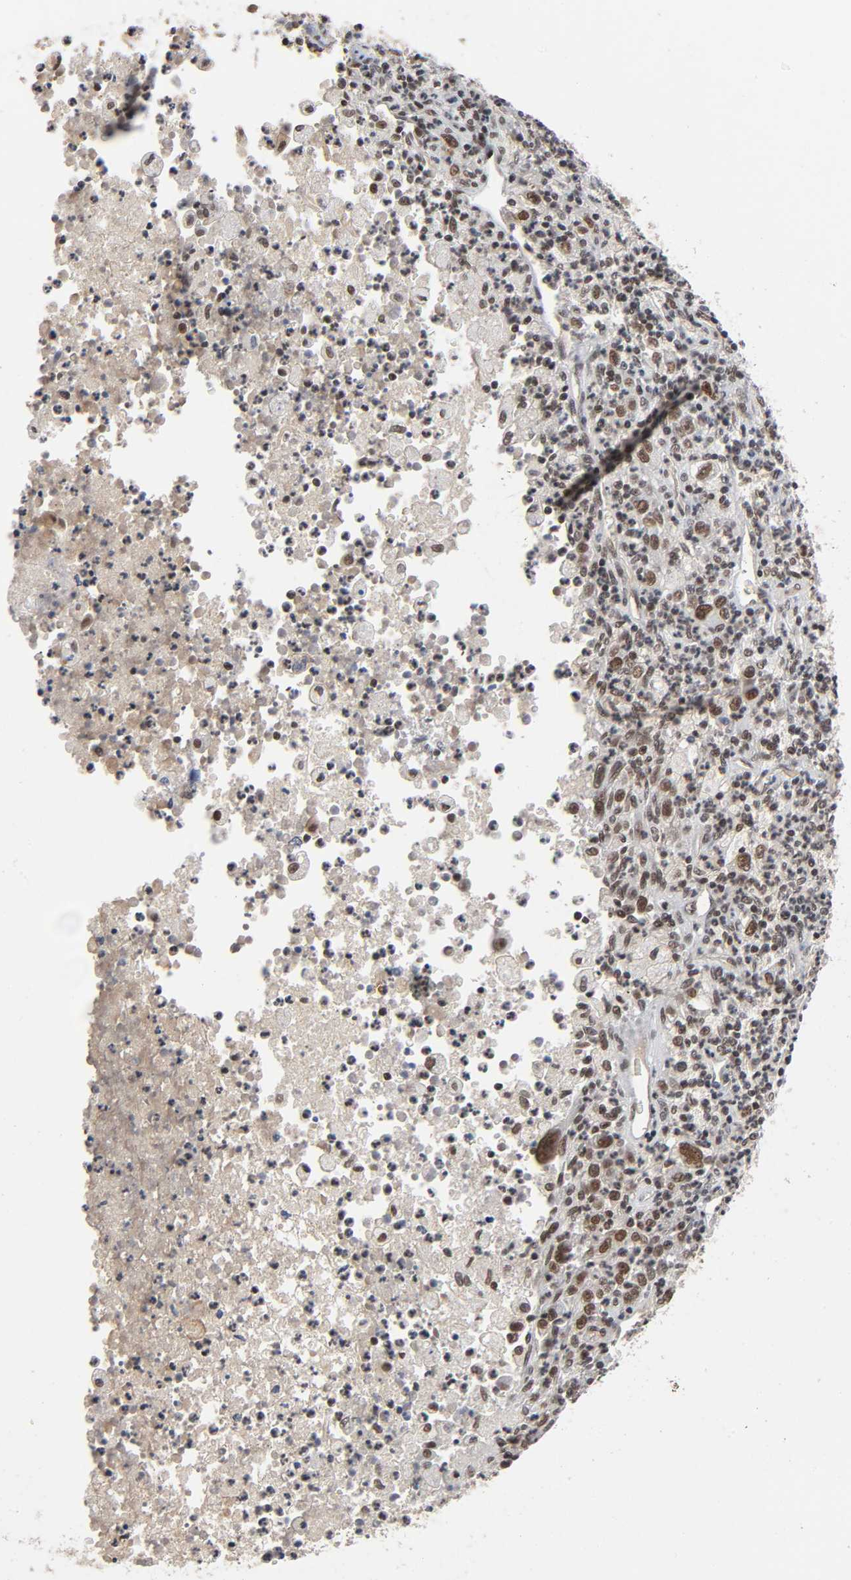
{"staining": {"intensity": "moderate", "quantity": ">75%", "location": "cytoplasmic/membranous,nuclear"}, "tissue": "melanoma", "cell_type": "Tumor cells", "image_type": "cancer", "snomed": [{"axis": "morphology", "description": "Malignant melanoma, Metastatic site"}, {"axis": "topography", "description": "Skin"}], "caption": "Human malignant melanoma (metastatic site) stained for a protein (brown) demonstrates moderate cytoplasmic/membranous and nuclear positive expression in approximately >75% of tumor cells.", "gene": "ZNF384", "patient": {"sex": "female", "age": 56}}